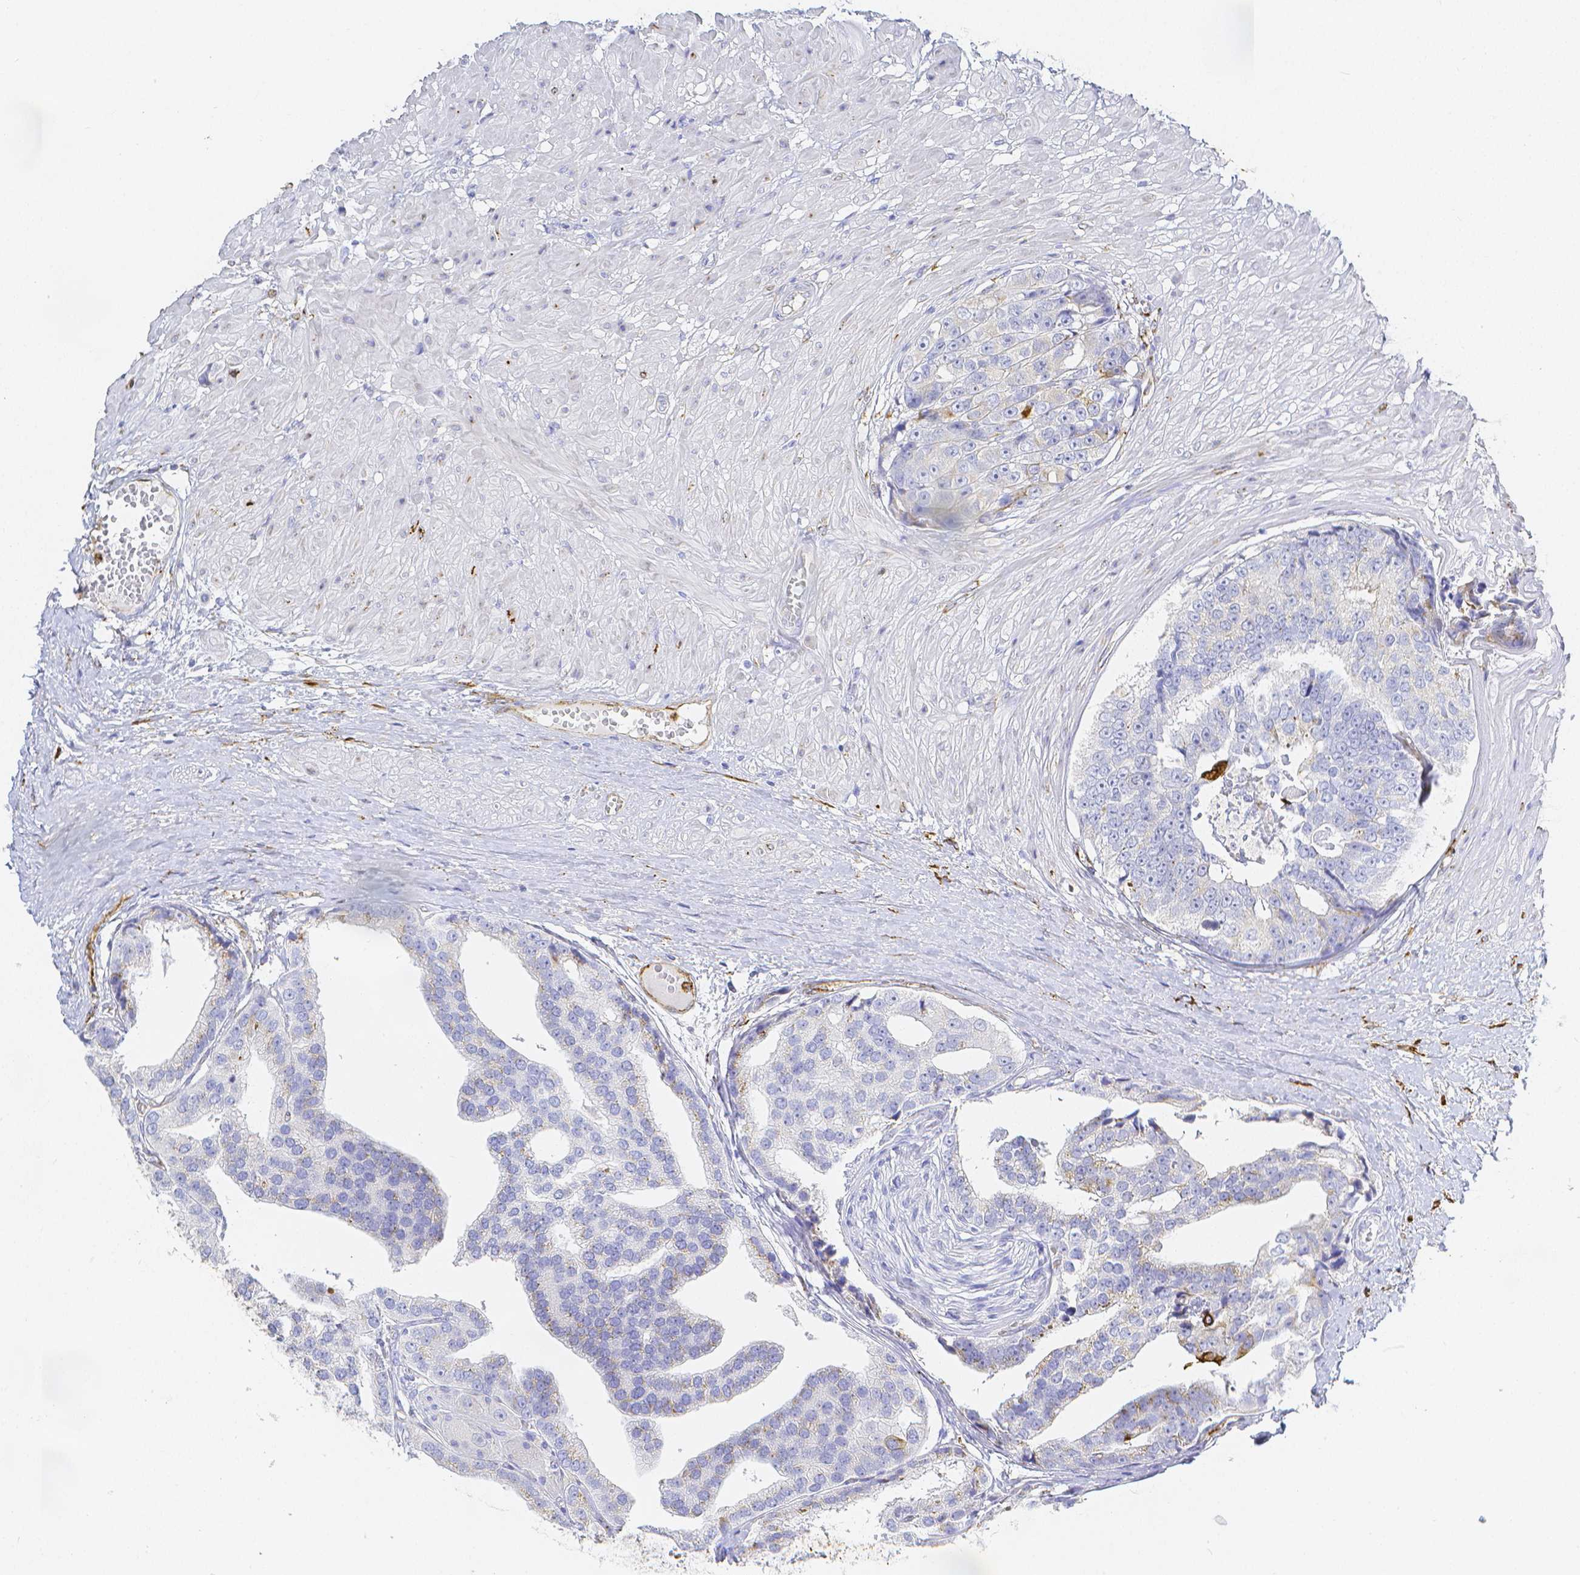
{"staining": {"intensity": "moderate", "quantity": "<25%", "location": "cytoplasmic/membranous"}, "tissue": "prostate cancer", "cell_type": "Tumor cells", "image_type": "cancer", "snomed": [{"axis": "morphology", "description": "Adenocarcinoma, High grade"}, {"axis": "topography", "description": "Prostate"}], "caption": "Moderate cytoplasmic/membranous positivity is appreciated in approximately <25% of tumor cells in high-grade adenocarcinoma (prostate). The staining is performed using DAB (3,3'-diaminobenzidine) brown chromogen to label protein expression. The nuclei are counter-stained blue using hematoxylin.", "gene": "SMURF1", "patient": {"sex": "male", "age": 71}}